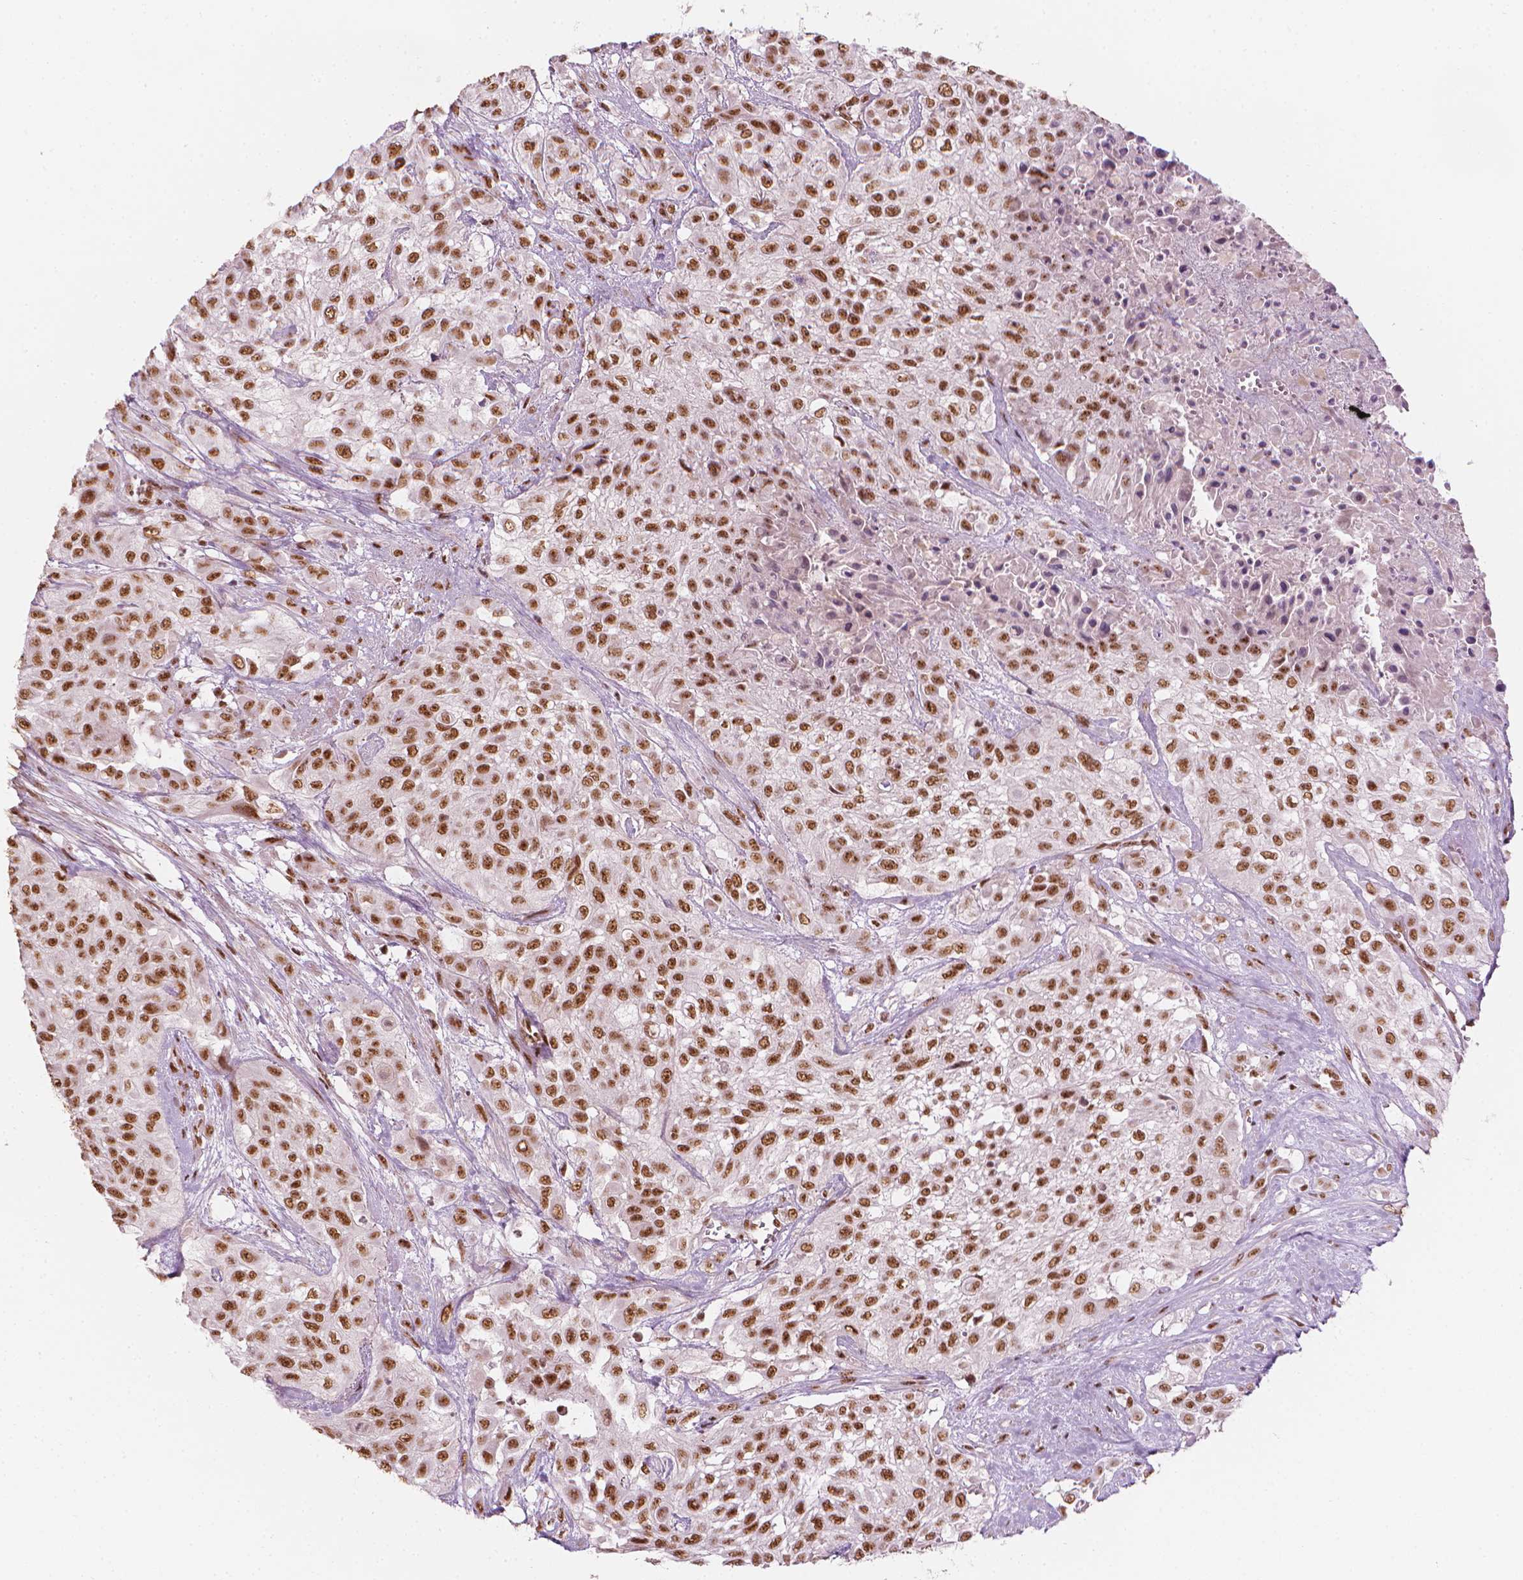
{"staining": {"intensity": "moderate", "quantity": ">75%", "location": "nuclear"}, "tissue": "urothelial cancer", "cell_type": "Tumor cells", "image_type": "cancer", "snomed": [{"axis": "morphology", "description": "Urothelial carcinoma, High grade"}, {"axis": "topography", "description": "Urinary bladder"}], "caption": "Immunohistochemical staining of human urothelial cancer demonstrates medium levels of moderate nuclear protein expression in approximately >75% of tumor cells. (brown staining indicates protein expression, while blue staining denotes nuclei).", "gene": "ELF2", "patient": {"sex": "male", "age": 57}}